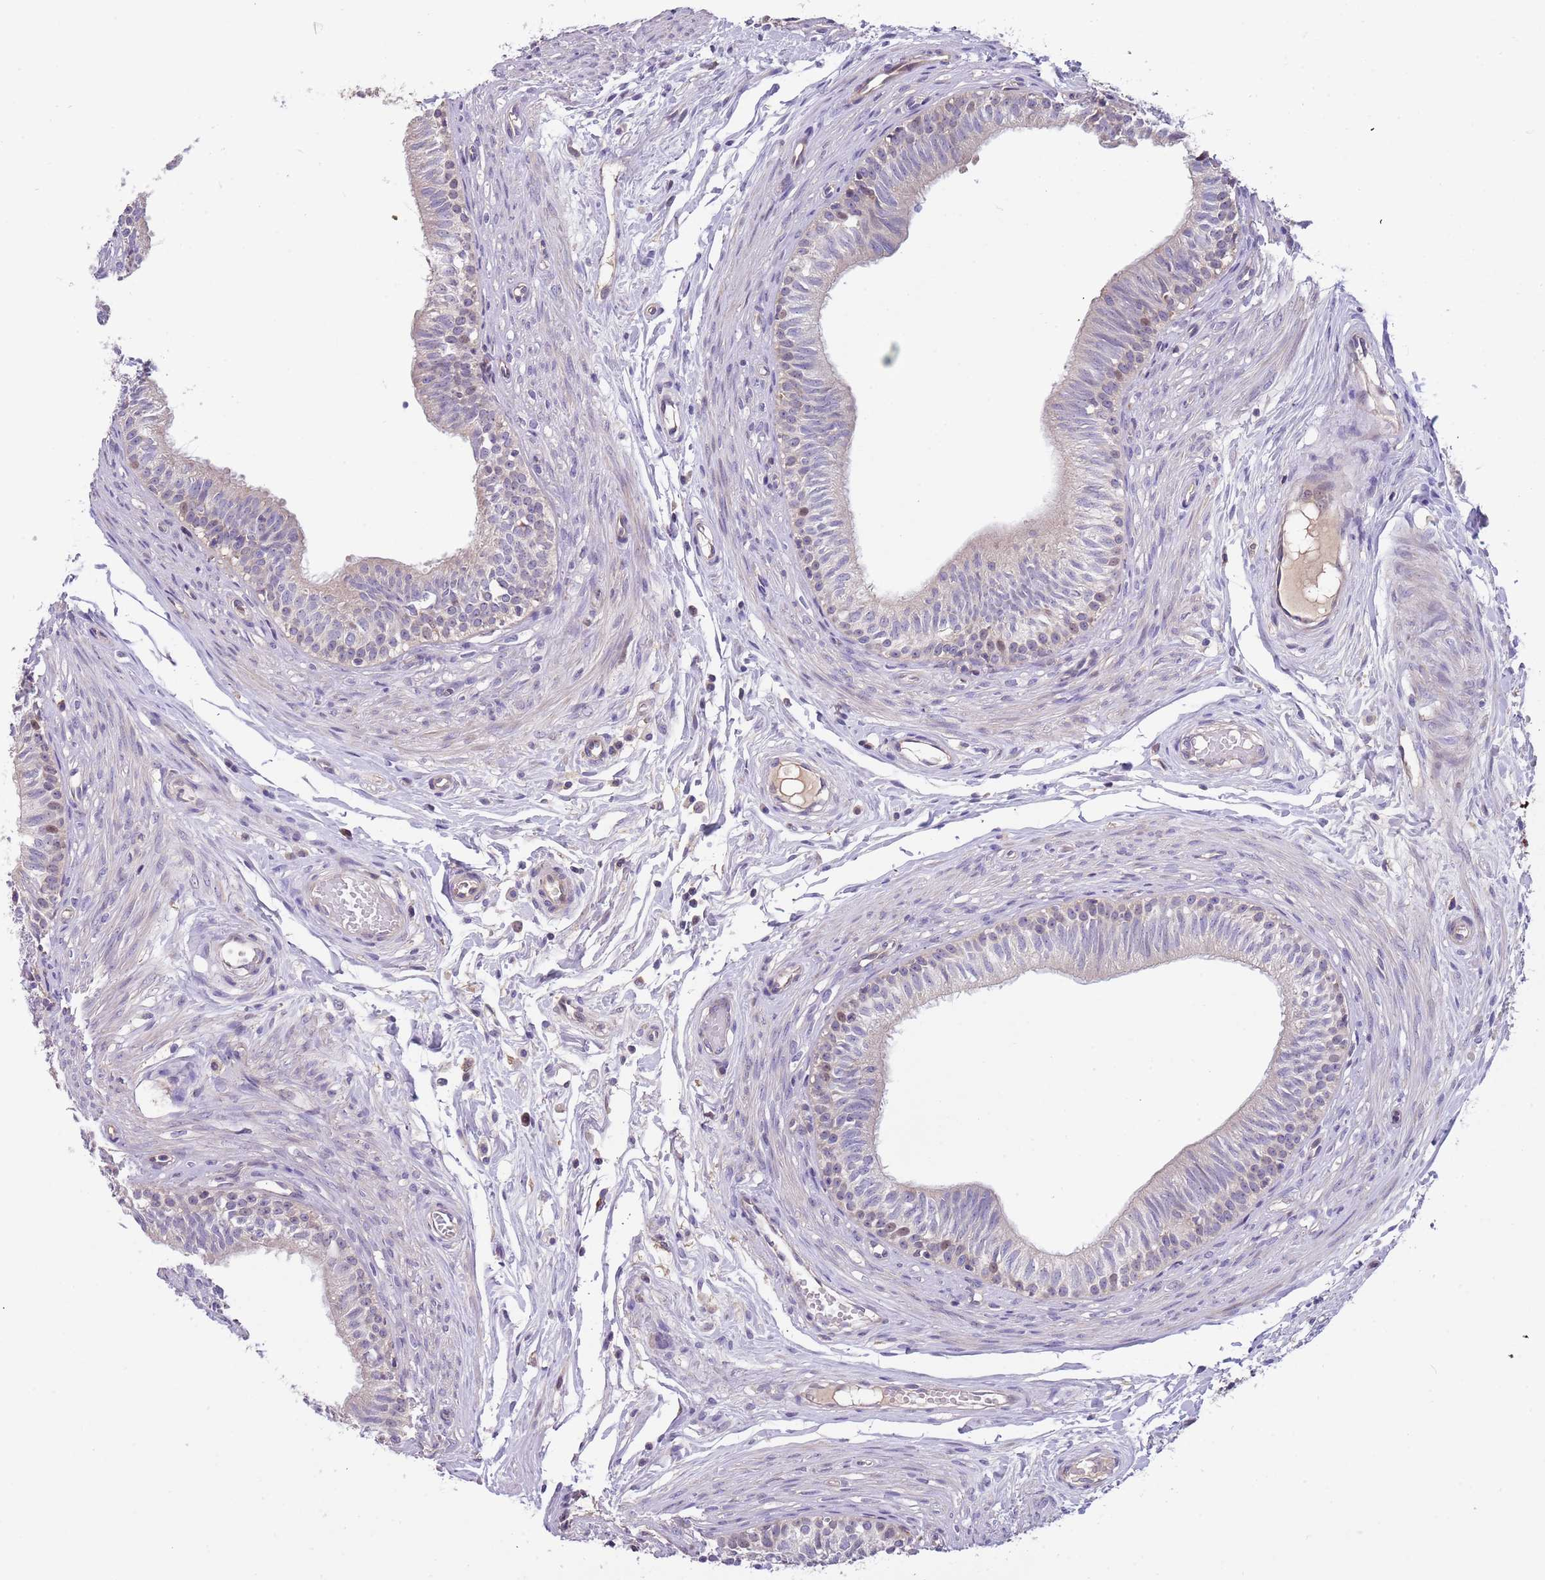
{"staining": {"intensity": "weak", "quantity": "<25%", "location": "cytoplasmic/membranous"}, "tissue": "epididymis", "cell_type": "Glandular cells", "image_type": "normal", "snomed": [{"axis": "morphology", "description": "Normal tissue, NOS"}, {"axis": "topography", "description": "Epididymis, spermatic cord, NOS"}], "caption": "This is a histopathology image of immunohistochemistry (IHC) staining of unremarkable epididymis, which shows no expression in glandular cells.", "gene": "CABYR", "patient": {"sex": "male", "age": 22}}